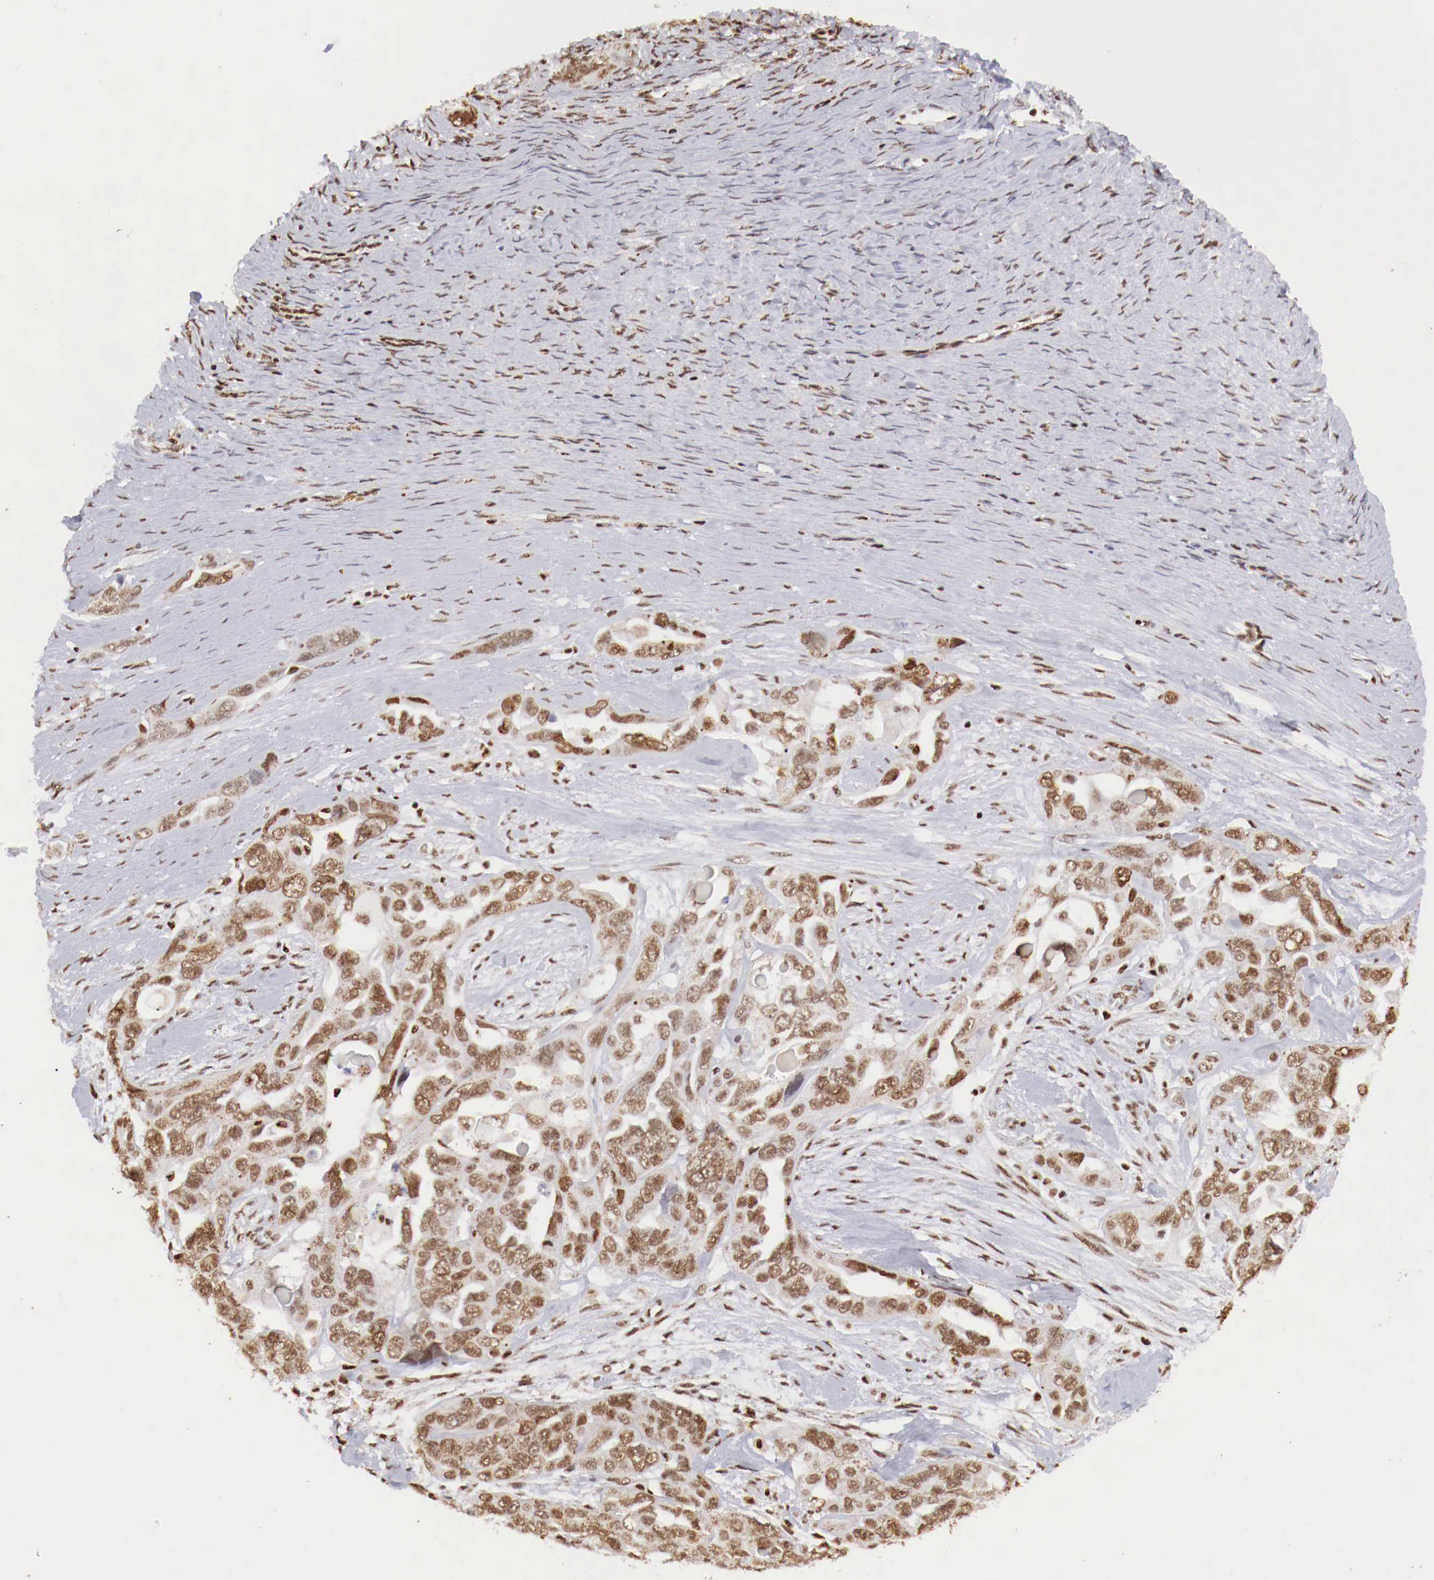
{"staining": {"intensity": "strong", "quantity": ">75%", "location": "nuclear"}, "tissue": "ovarian cancer", "cell_type": "Tumor cells", "image_type": "cancer", "snomed": [{"axis": "morphology", "description": "Cystadenocarcinoma, serous, NOS"}, {"axis": "topography", "description": "Ovary"}], "caption": "Tumor cells show strong nuclear expression in about >75% of cells in ovarian cancer.", "gene": "MAX", "patient": {"sex": "female", "age": 63}}